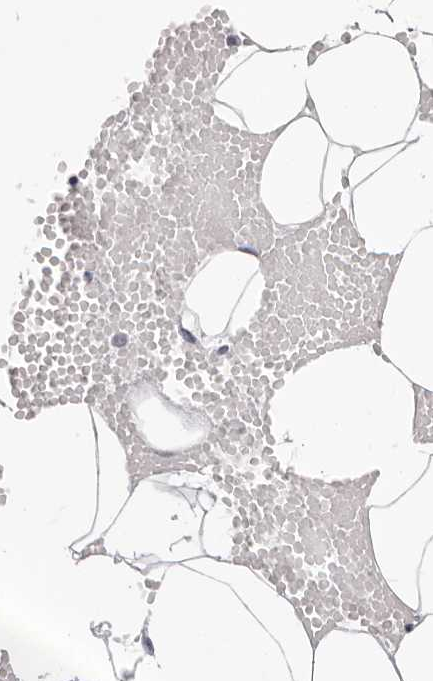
{"staining": {"intensity": "negative", "quantity": "none", "location": "none"}, "tissue": "adipose tissue", "cell_type": "Adipocytes", "image_type": "normal", "snomed": [{"axis": "morphology", "description": "Normal tissue, NOS"}, {"axis": "topography", "description": "Breast"}], "caption": "Protein analysis of unremarkable adipose tissue shows no significant staining in adipocytes.", "gene": "RHO", "patient": {"sex": "female", "age": 23}}